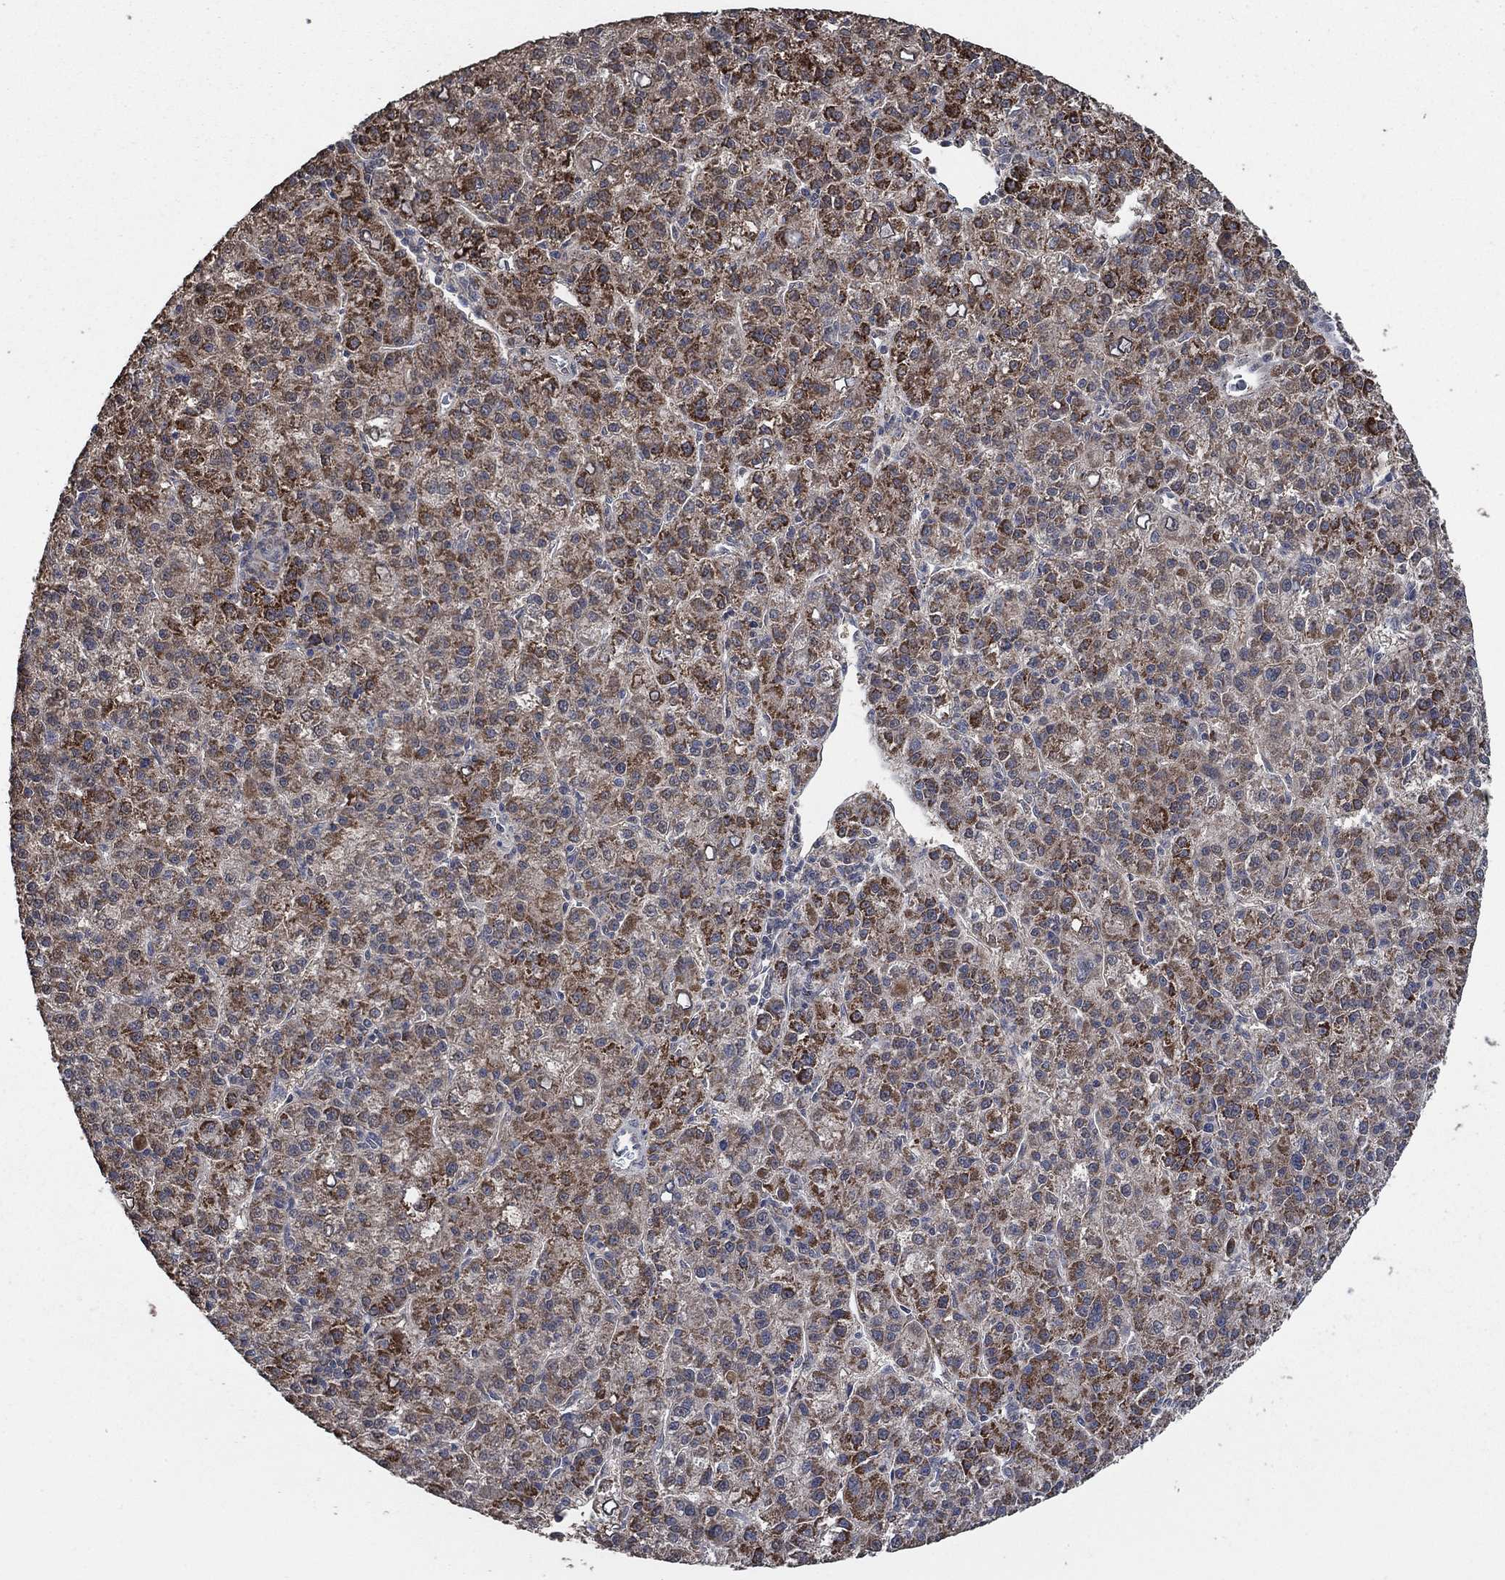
{"staining": {"intensity": "strong", "quantity": "25%-75%", "location": "cytoplasmic/membranous"}, "tissue": "liver cancer", "cell_type": "Tumor cells", "image_type": "cancer", "snomed": [{"axis": "morphology", "description": "Carcinoma, Hepatocellular, NOS"}, {"axis": "topography", "description": "Liver"}], "caption": "Protein staining displays strong cytoplasmic/membranous expression in approximately 25%-75% of tumor cells in hepatocellular carcinoma (liver). Using DAB (3,3'-diaminobenzidine) (brown) and hematoxylin (blue) stains, captured at high magnification using brightfield microscopy.", "gene": "MRPS24", "patient": {"sex": "female", "age": 60}}